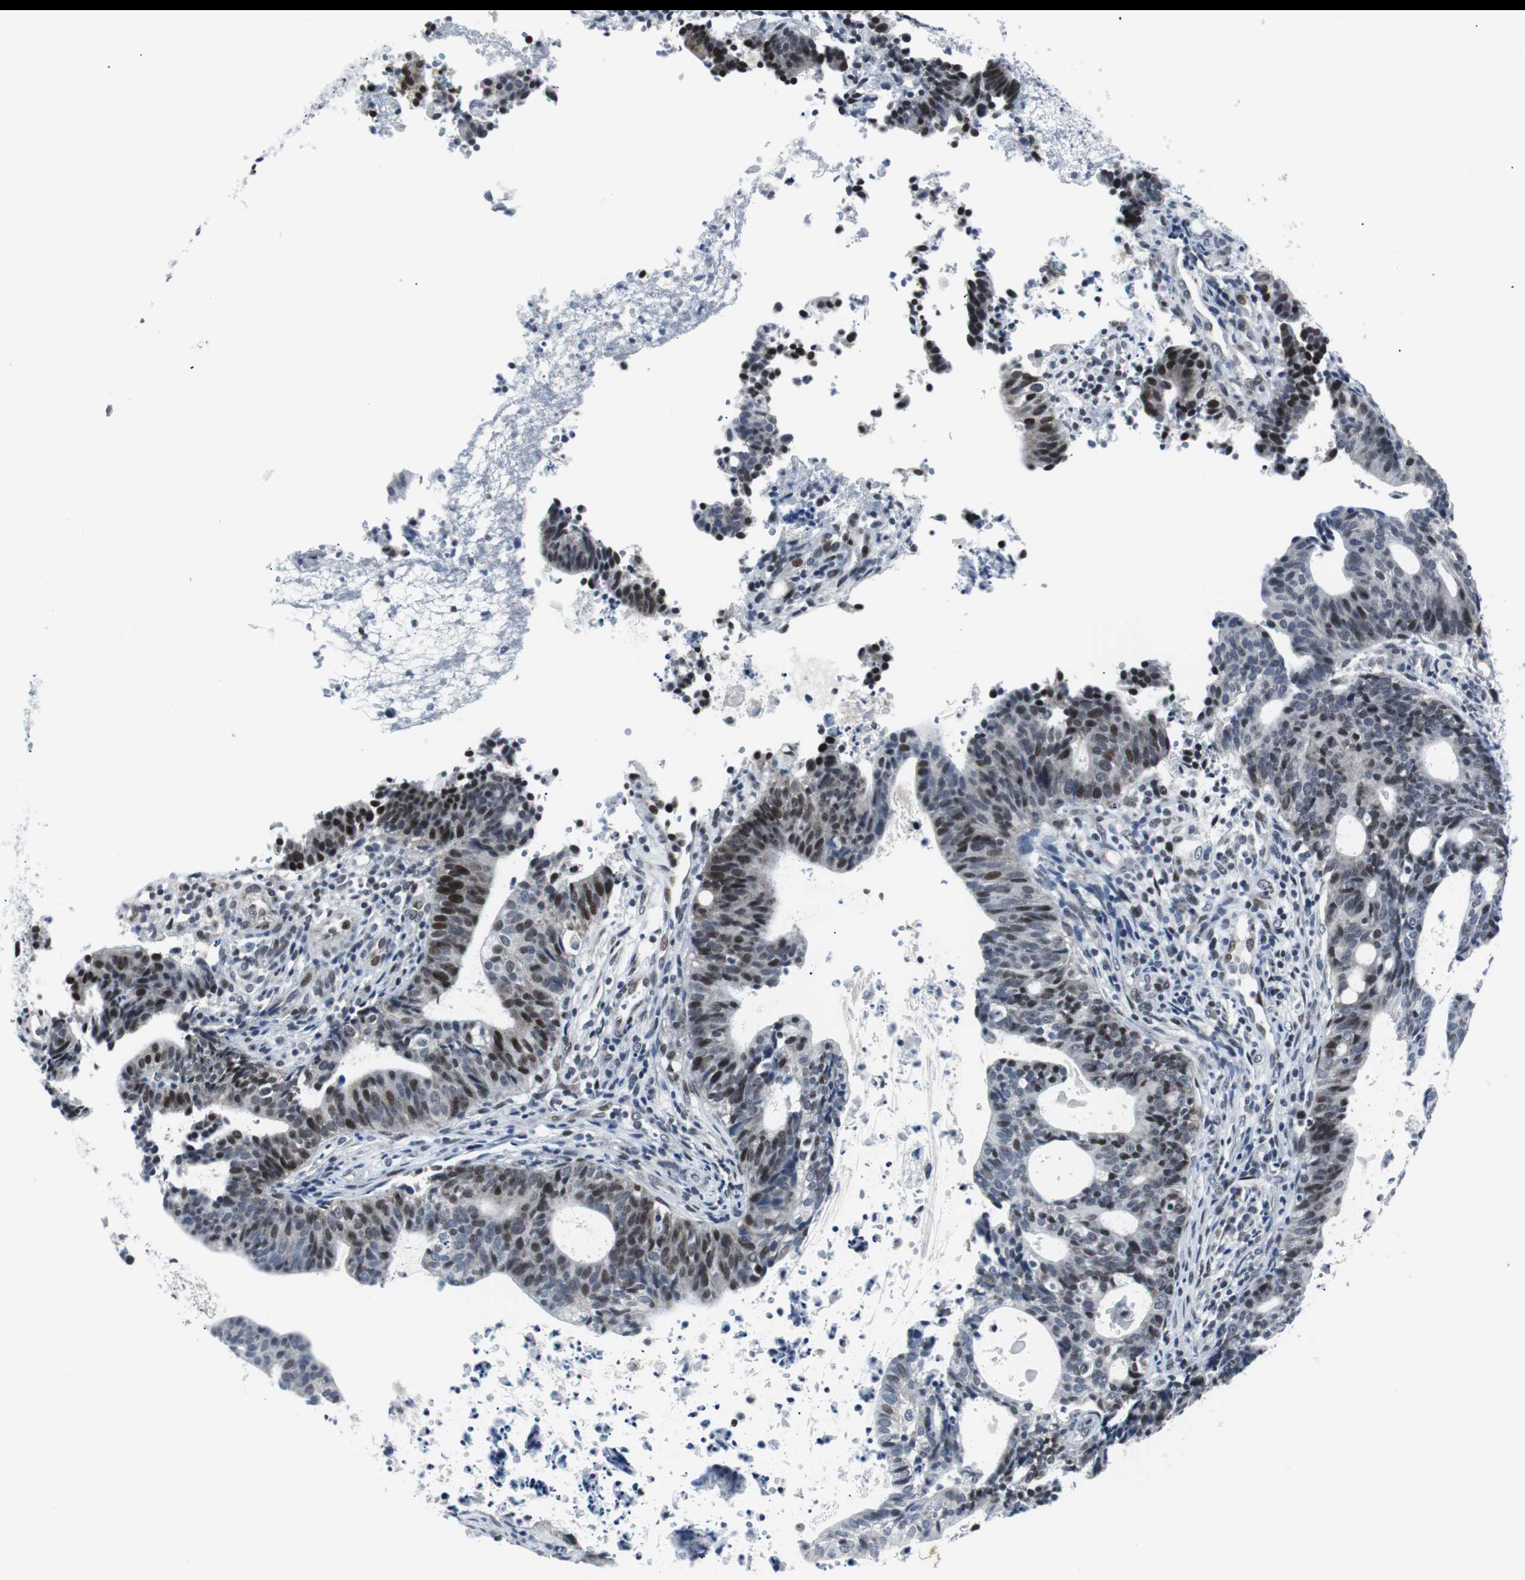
{"staining": {"intensity": "moderate", "quantity": "25%-75%", "location": "nuclear"}, "tissue": "endometrial cancer", "cell_type": "Tumor cells", "image_type": "cancer", "snomed": [{"axis": "morphology", "description": "Adenocarcinoma, NOS"}, {"axis": "topography", "description": "Uterus"}], "caption": "Approximately 25%-75% of tumor cells in endometrial cancer demonstrate moderate nuclear protein staining as visualized by brown immunohistochemical staining.", "gene": "MTA1", "patient": {"sex": "female", "age": 83}}